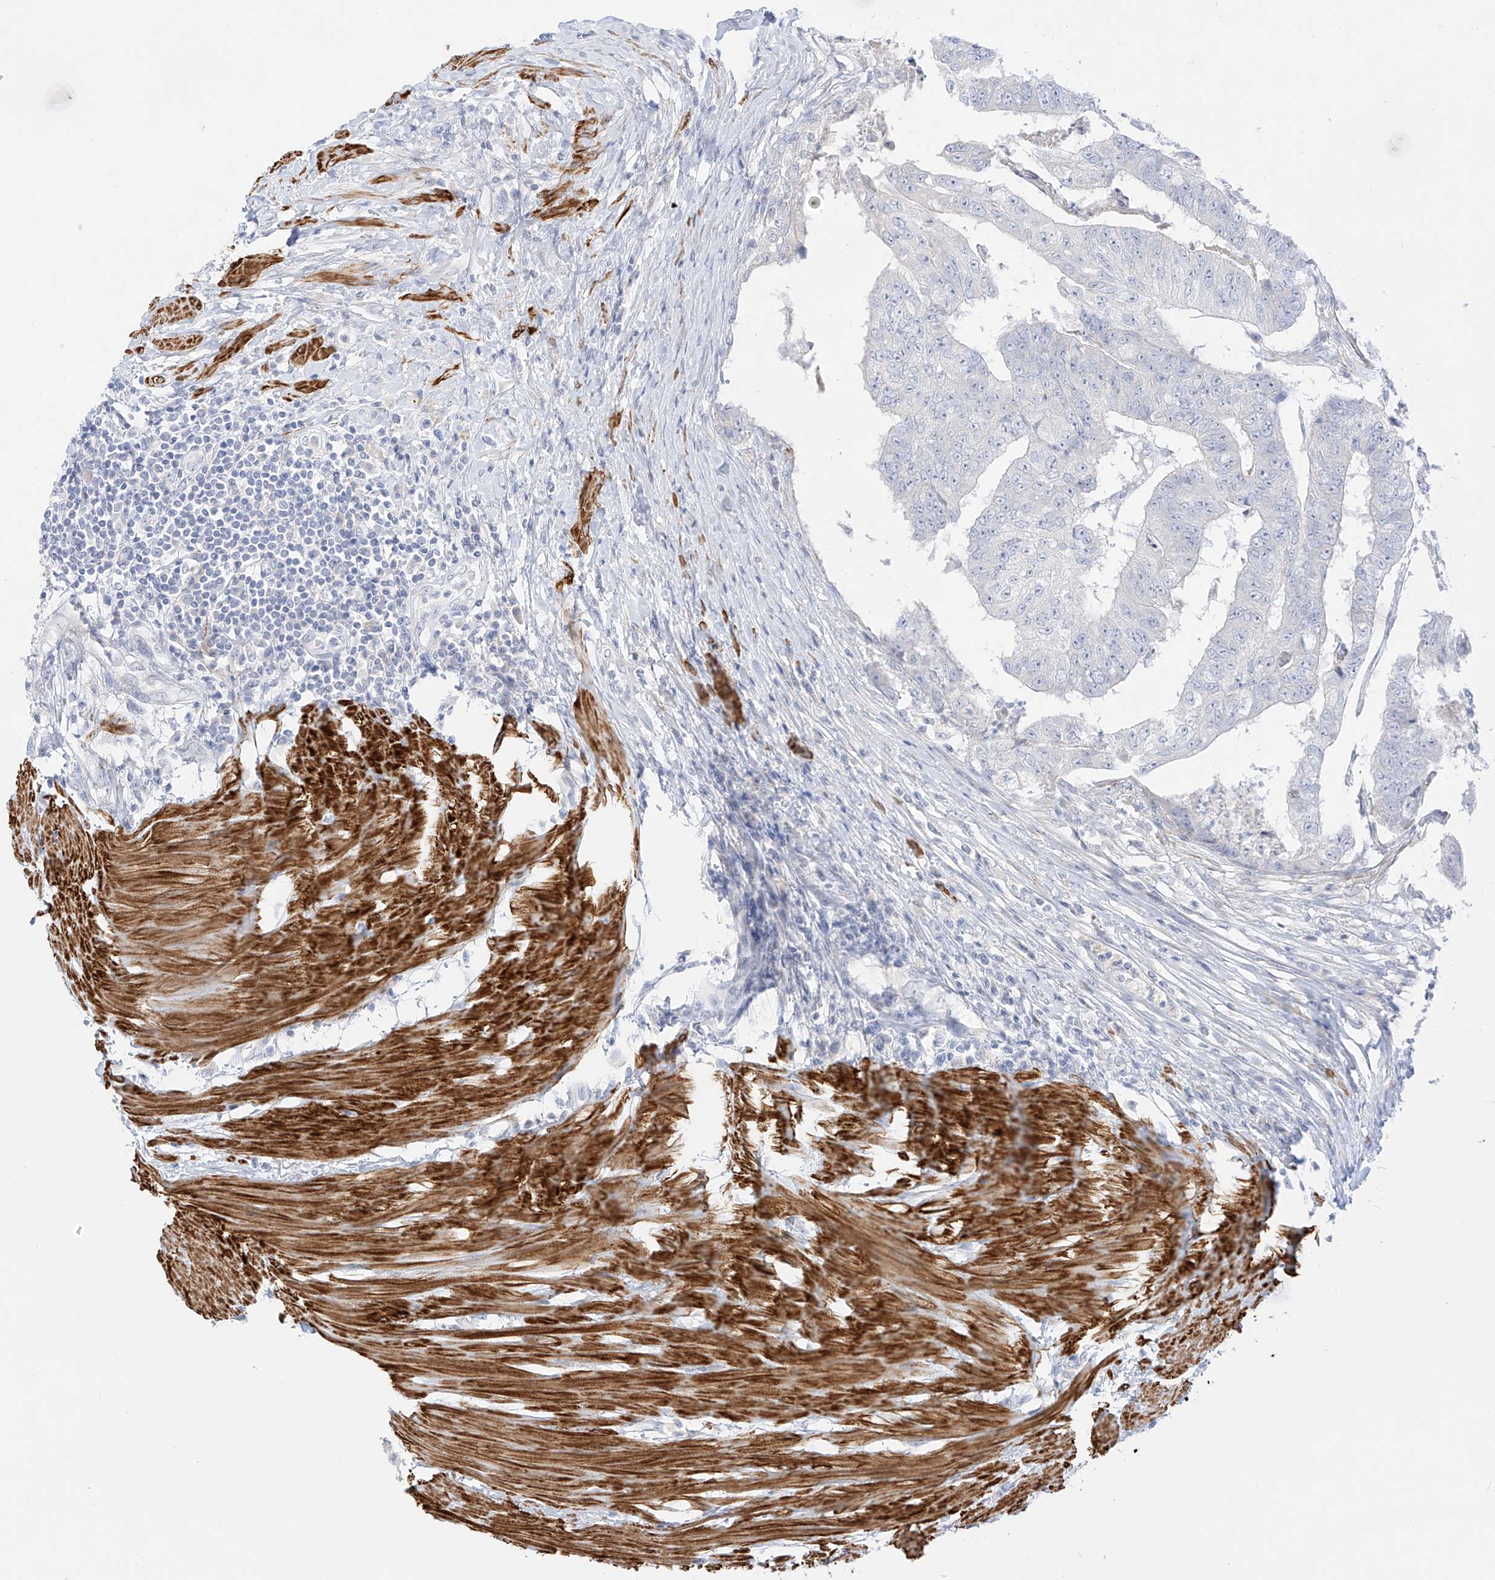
{"staining": {"intensity": "negative", "quantity": "none", "location": "none"}, "tissue": "colorectal cancer", "cell_type": "Tumor cells", "image_type": "cancer", "snomed": [{"axis": "morphology", "description": "Adenocarcinoma, NOS"}, {"axis": "topography", "description": "Colon"}], "caption": "High magnification brightfield microscopy of colorectal adenocarcinoma stained with DAB (3,3'-diaminobenzidine) (brown) and counterstained with hematoxylin (blue): tumor cells show no significant positivity.", "gene": "ST3GAL5", "patient": {"sex": "female", "age": 67}}